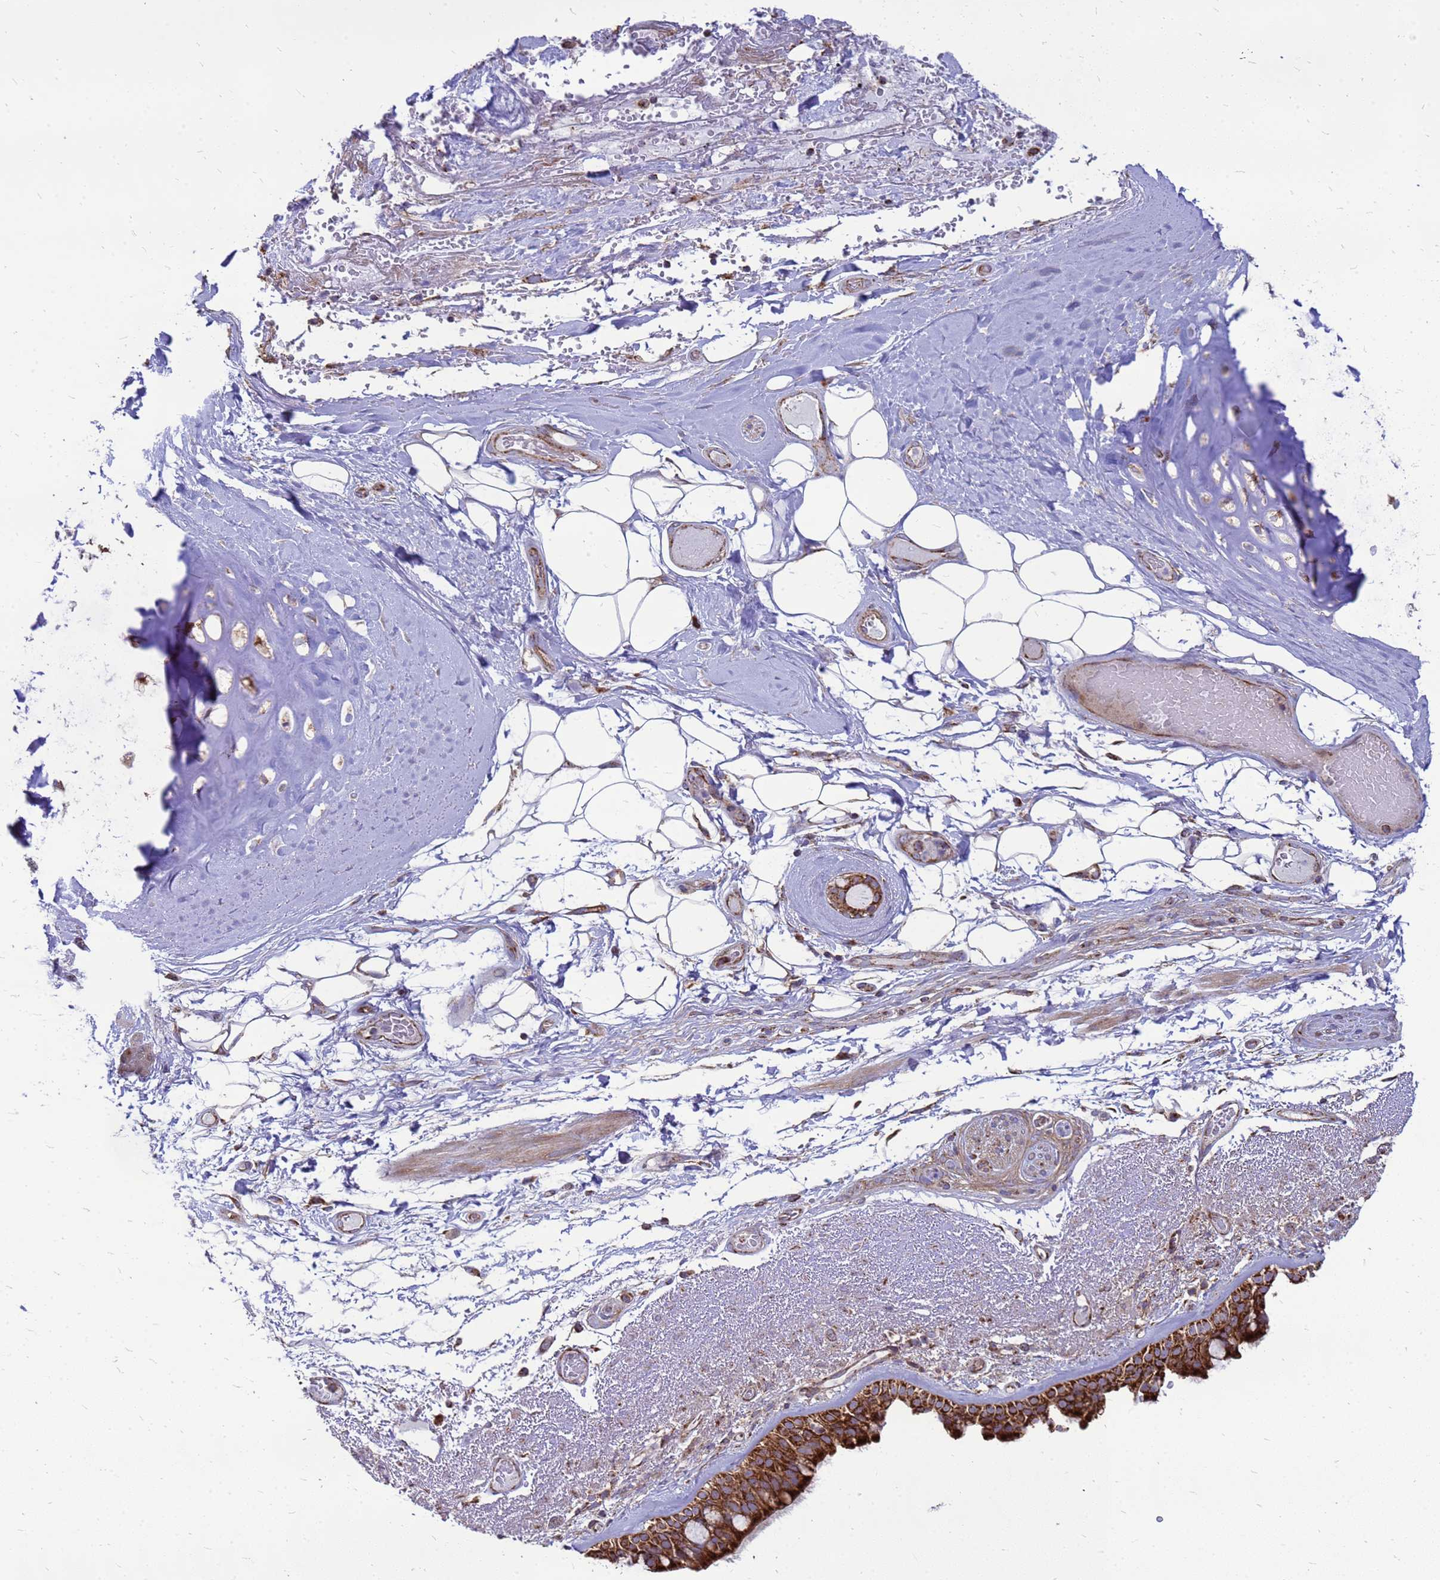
{"staining": {"intensity": "strong", "quantity": ">75%", "location": "cytoplasmic/membranous"}, "tissue": "bronchus", "cell_type": "Respiratory epithelial cells", "image_type": "normal", "snomed": [{"axis": "morphology", "description": "Normal tissue, NOS"}, {"axis": "morphology", "description": "Squamous cell carcinoma, NOS"}, {"axis": "topography", "description": "Lymph node"}, {"axis": "topography", "description": "Bronchus"}, {"axis": "topography", "description": "Lung"}], "caption": "An IHC image of normal tissue is shown. Protein staining in brown highlights strong cytoplasmic/membranous positivity in bronchus within respiratory epithelial cells. (brown staining indicates protein expression, while blue staining denotes nuclei).", "gene": "FSTL4", "patient": {"sex": "male", "age": 66}}